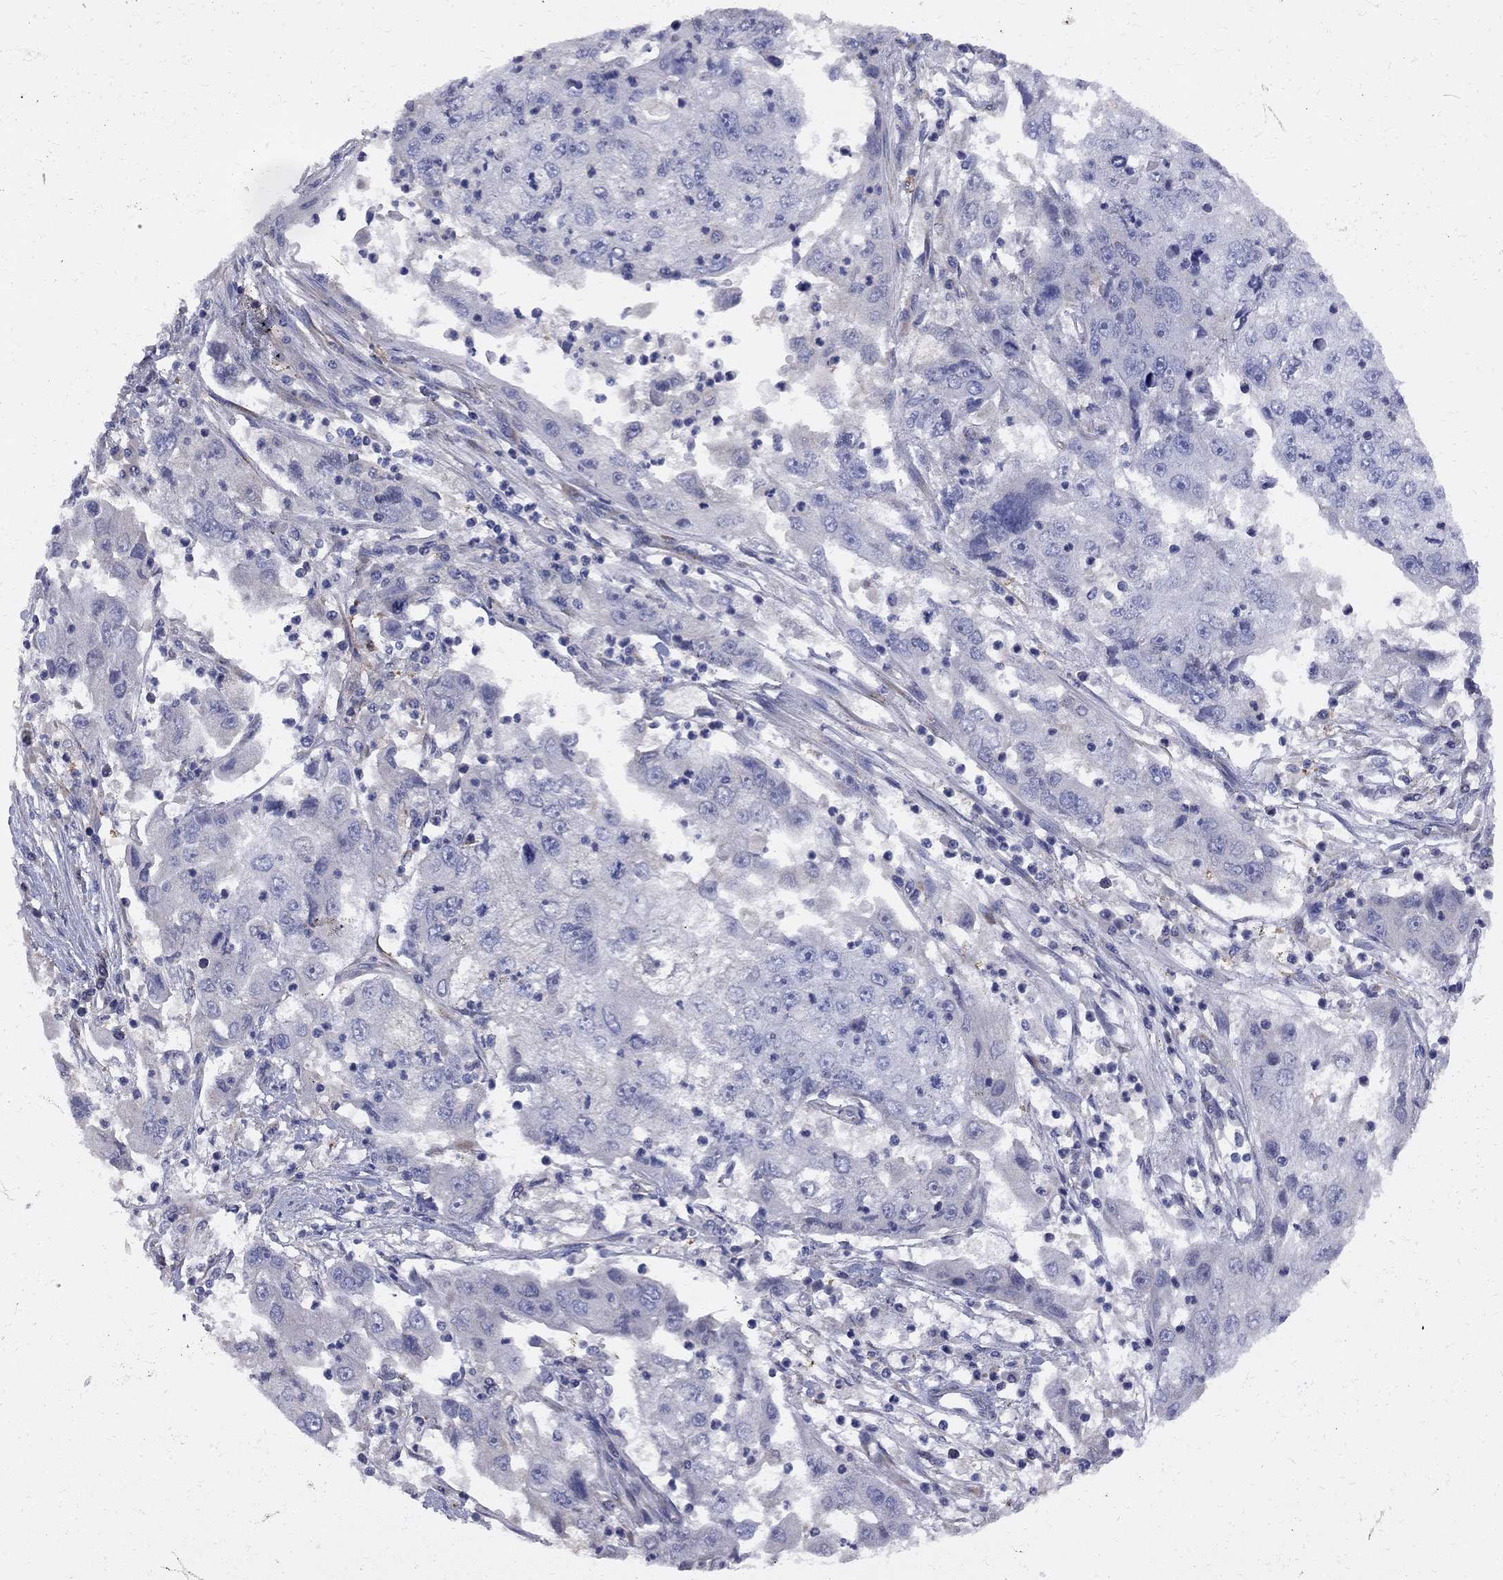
{"staining": {"intensity": "weak", "quantity": "<25%", "location": "cytoplasmic/membranous"}, "tissue": "cervical cancer", "cell_type": "Tumor cells", "image_type": "cancer", "snomed": [{"axis": "morphology", "description": "Squamous cell carcinoma, NOS"}, {"axis": "topography", "description": "Cervix"}], "caption": "The micrograph shows no significant positivity in tumor cells of cervical cancer.", "gene": "MTHFR", "patient": {"sex": "female", "age": 36}}